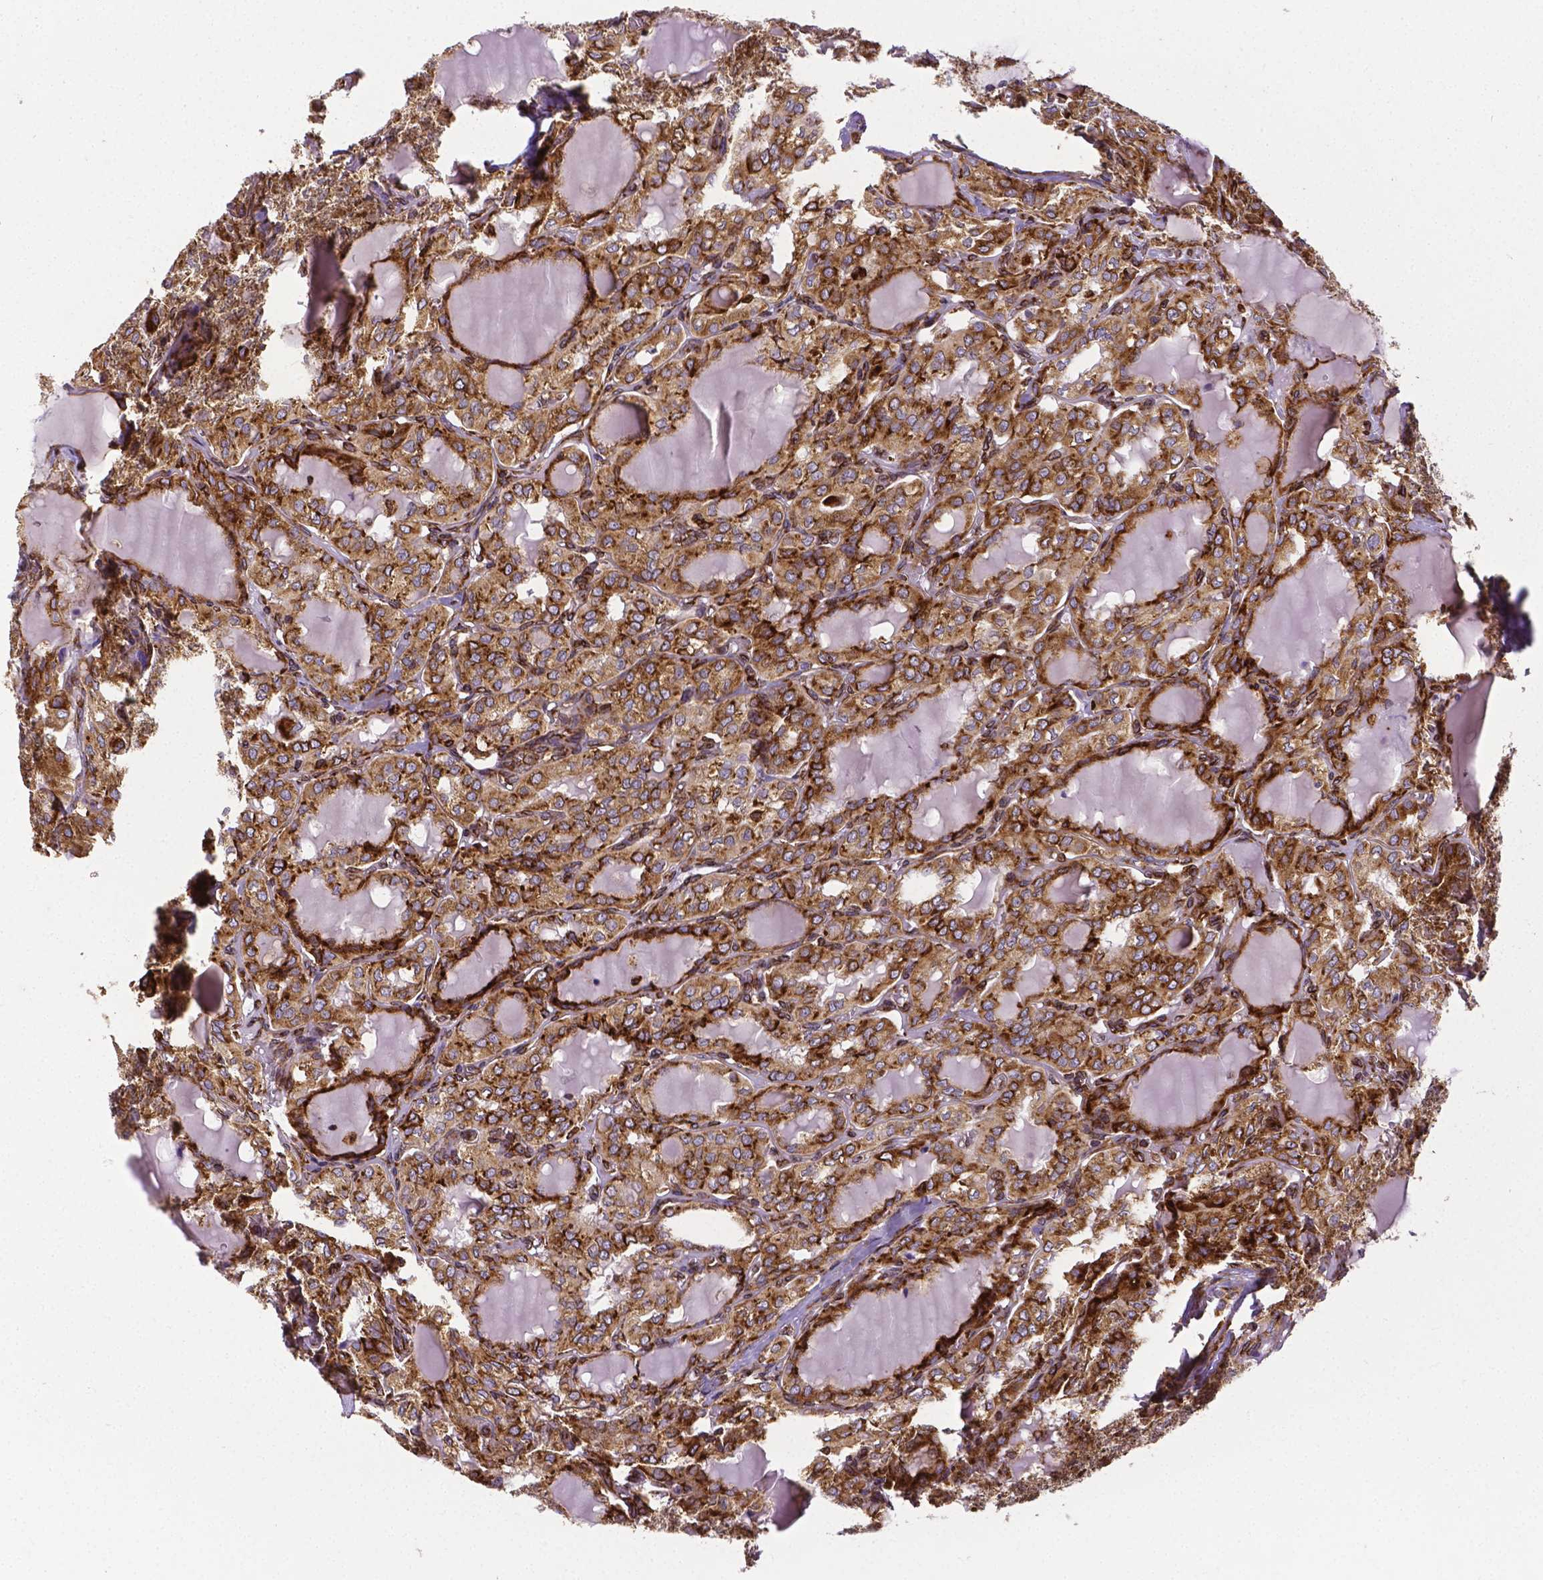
{"staining": {"intensity": "moderate", "quantity": ">75%", "location": "cytoplasmic/membranous"}, "tissue": "thyroid cancer", "cell_type": "Tumor cells", "image_type": "cancer", "snomed": [{"axis": "morphology", "description": "Papillary adenocarcinoma, NOS"}, {"axis": "topography", "description": "Thyroid gland"}], "caption": "Brown immunohistochemical staining in thyroid cancer reveals moderate cytoplasmic/membranous positivity in approximately >75% of tumor cells.", "gene": "MTDH", "patient": {"sex": "male", "age": 20}}